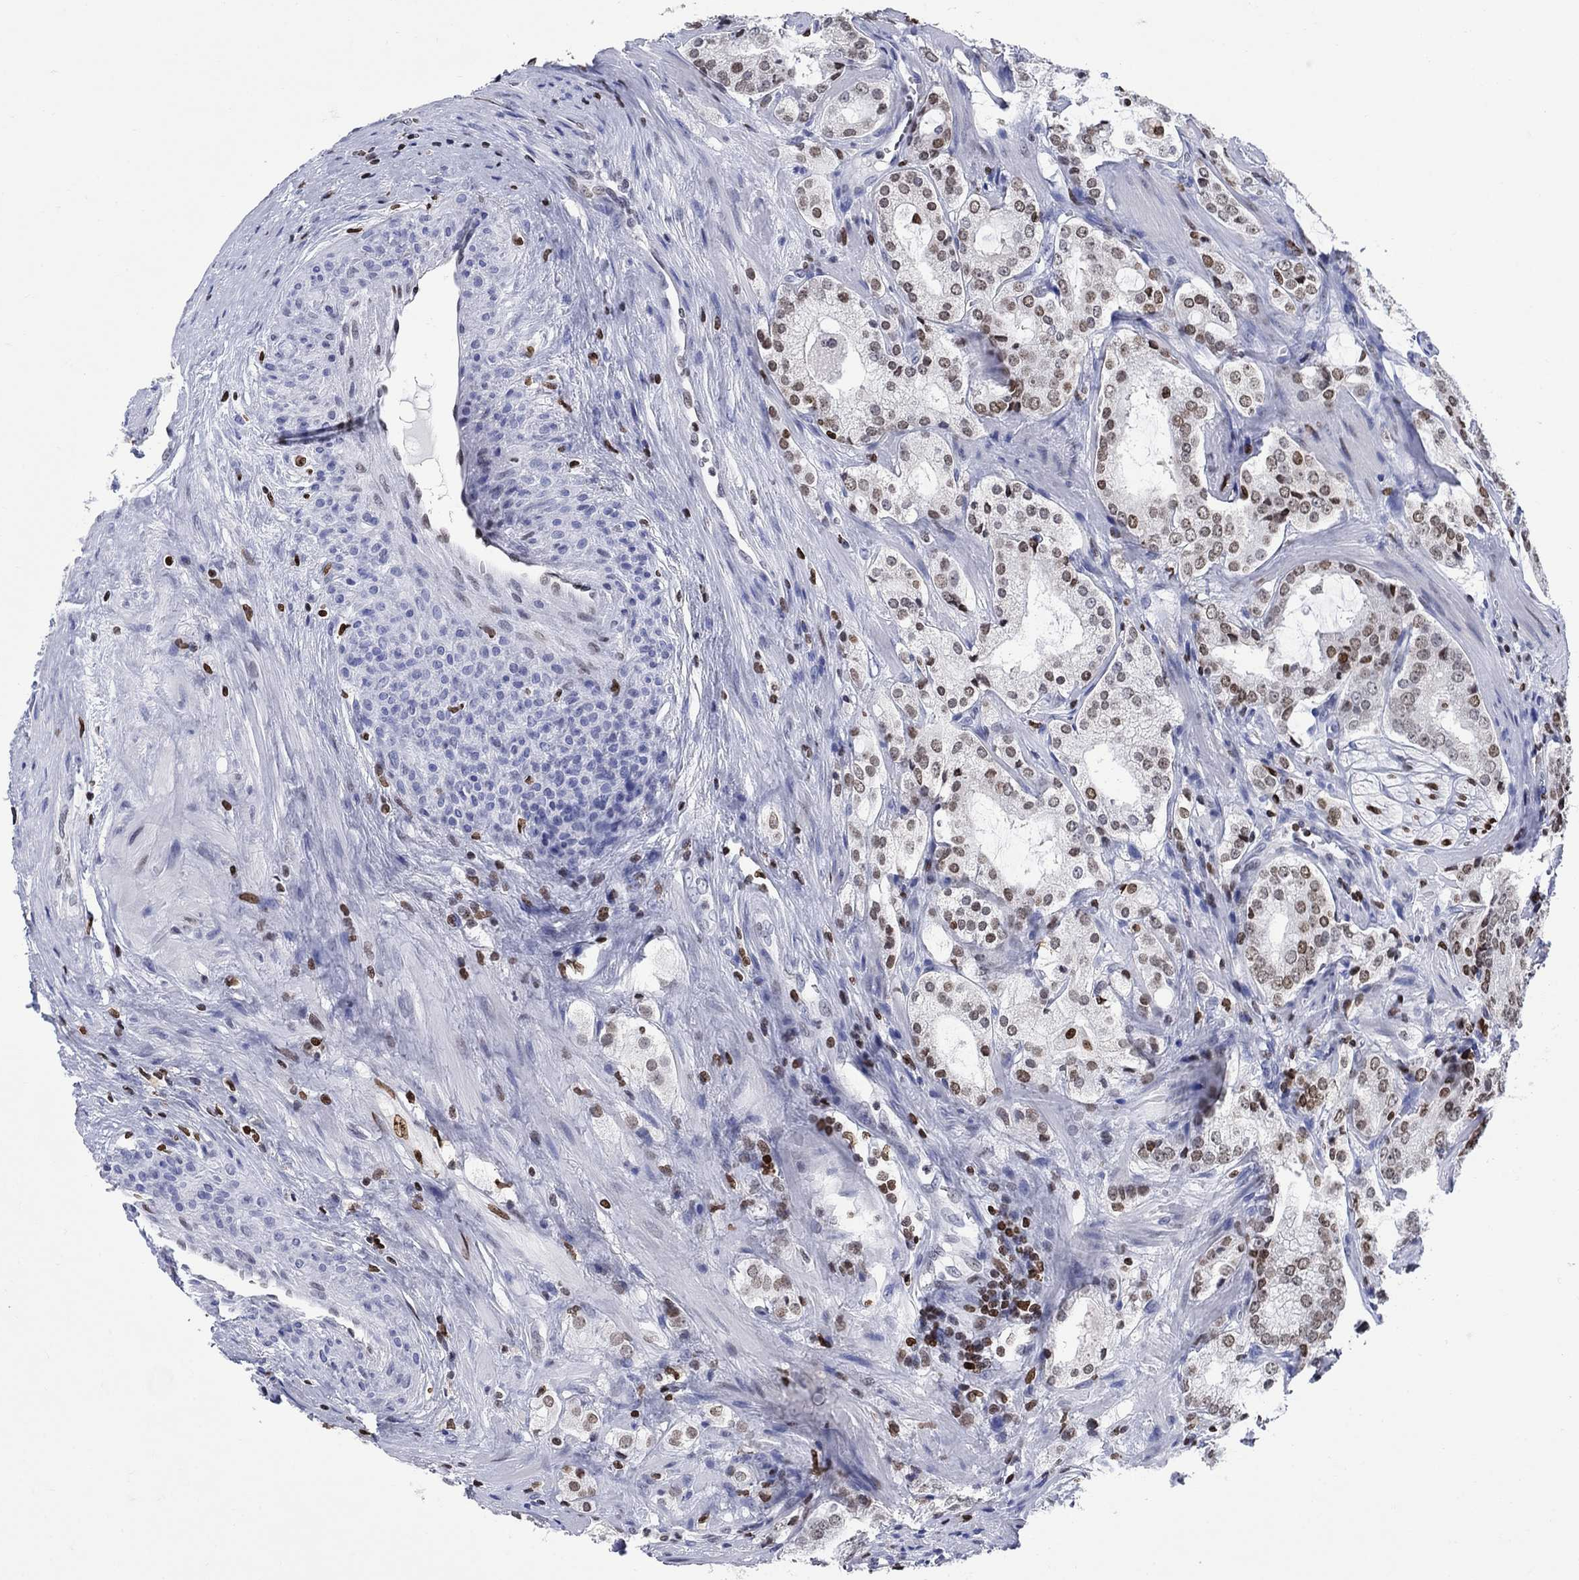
{"staining": {"intensity": "strong", "quantity": "<25%", "location": "nuclear"}, "tissue": "prostate cancer", "cell_type": "Tumor cells", "image_type": "cancer", "snomed": [{"axis": "morphology", "description": "Adenocarcinoma, NOS"}, {"axis": "topography", "description": "Prostate"}], "caption": "Immunohistochemical staining of adenocarcinoma (prostate) exhibits strong nuclear protein positivity in about <25% of tumor cells. Using DAB (brown) and hematoxylin (blue) stains, captured at high magnification using brightfield microscopy.", "gene": "HMGA1", "patient": {"sex": "male", "age": 66}}